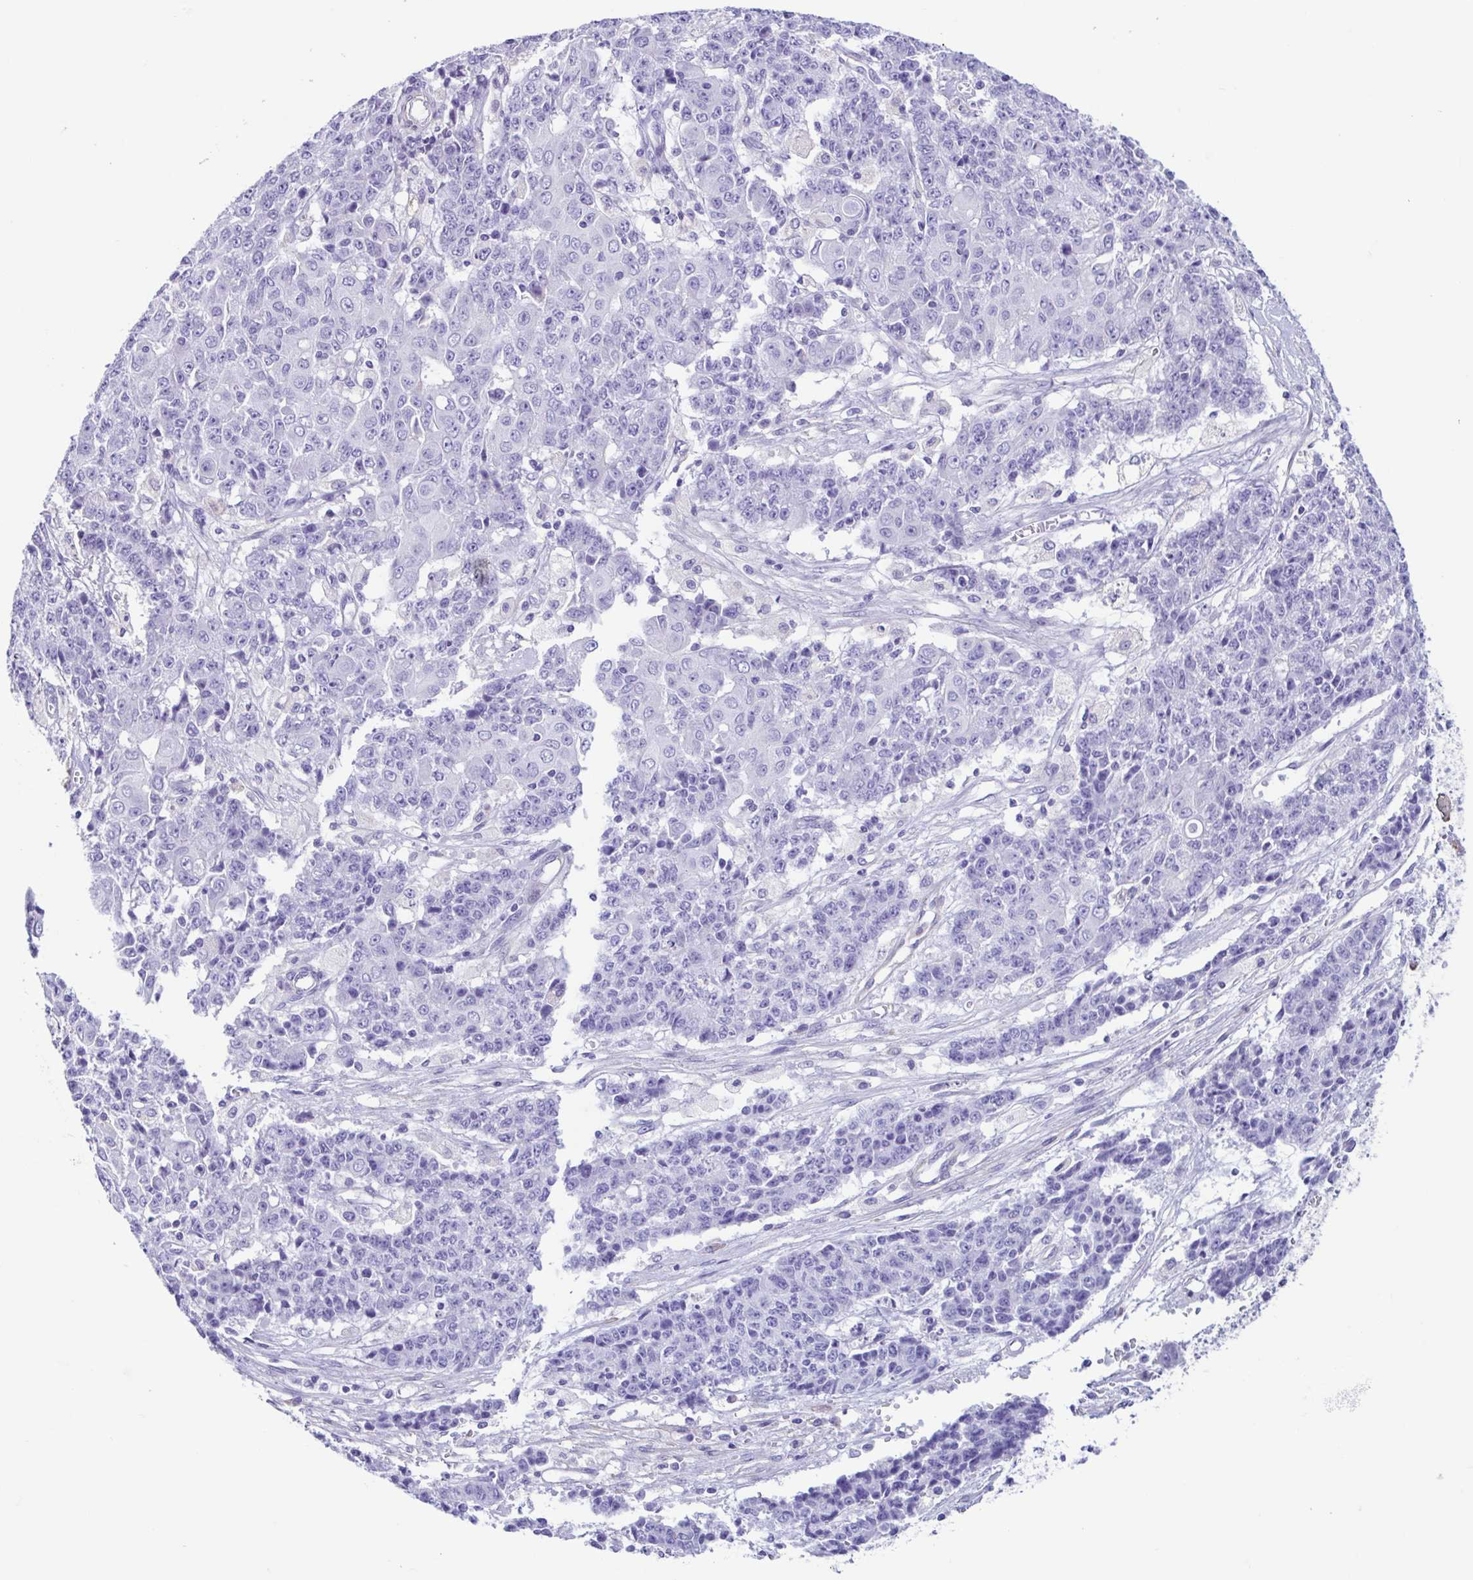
{"staining": {"intensity": "negative", "quantity": "none", "location": "none"}, "tissue": "ovarian cancer", "cell_type": "Tumor cells", "image_type": "cancer", "snomed": [{"axis": "morphology", "description": "Carcinoma, endometroid"}, {"axis": "topography", "description": "Ovary"}], "caption": "Tumor cells show no significant protein staining in ovarian cancer (endometroid carcinoma).", "gene": "CYP11B1", "patient": {"sex": "female", "age": 42}}